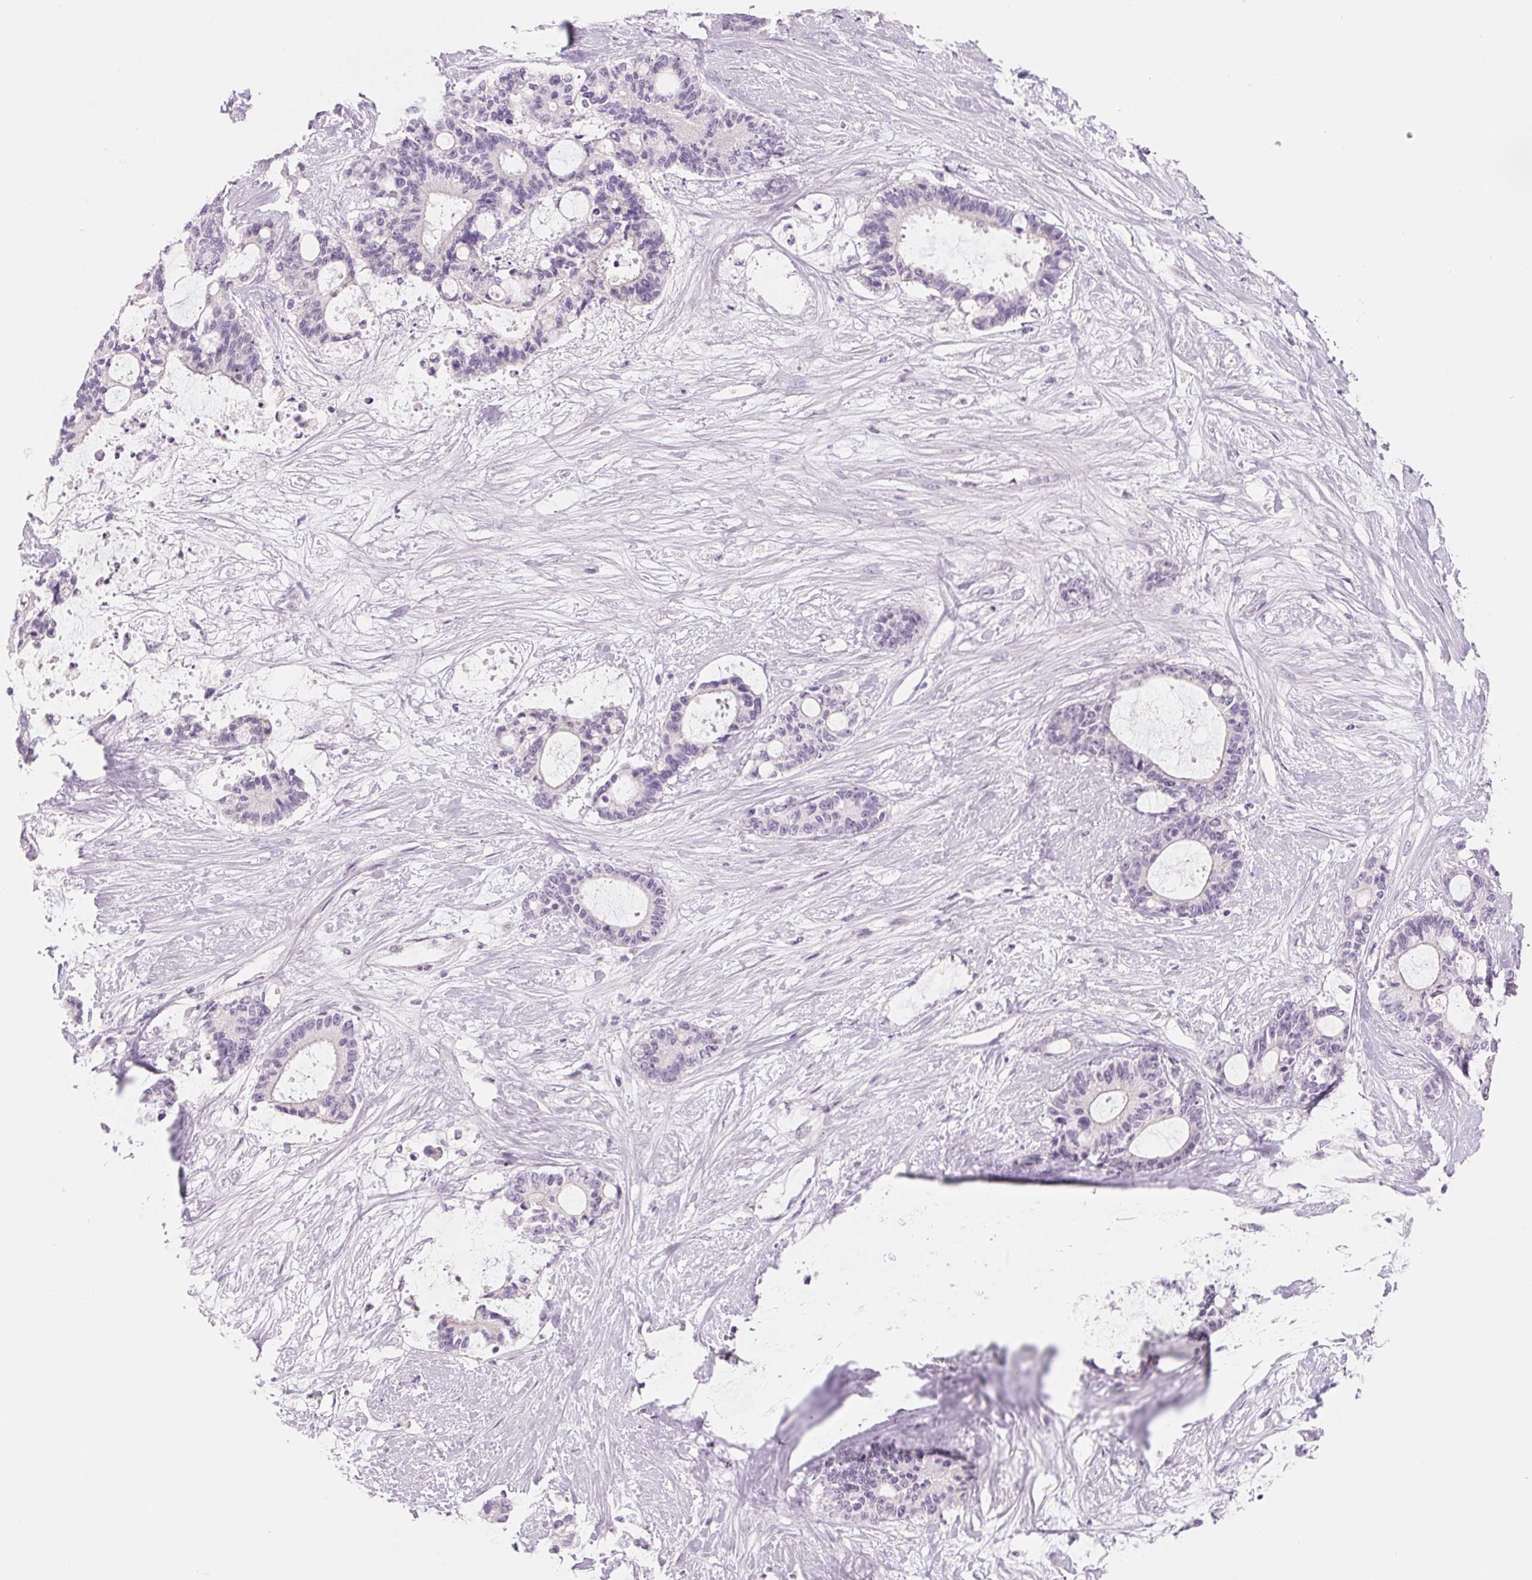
{"staining": {"intensity": "negative", "quantity": "none", "location": "none"}, "tissue": "liver cancer", "cell_type": "Tumor cells", "image_type": "cancer", "snomed": [{"axis": "morphology", "description": "Normal tissue, NOS"}, {"axis": "morphology", "description": "Cholangiocarcinoma"}, {"axis": "topography", "description": "Liver"}, {"axis": "topography", "description": "Peripheral nerve tissue"}], "caption": "Liver cholangiocarcinoma was stained to show a protein in brown. There is no significant staining in tumor cells.", "gene": "CCDC168", "patient": {"sex": "female", "age": 73}}